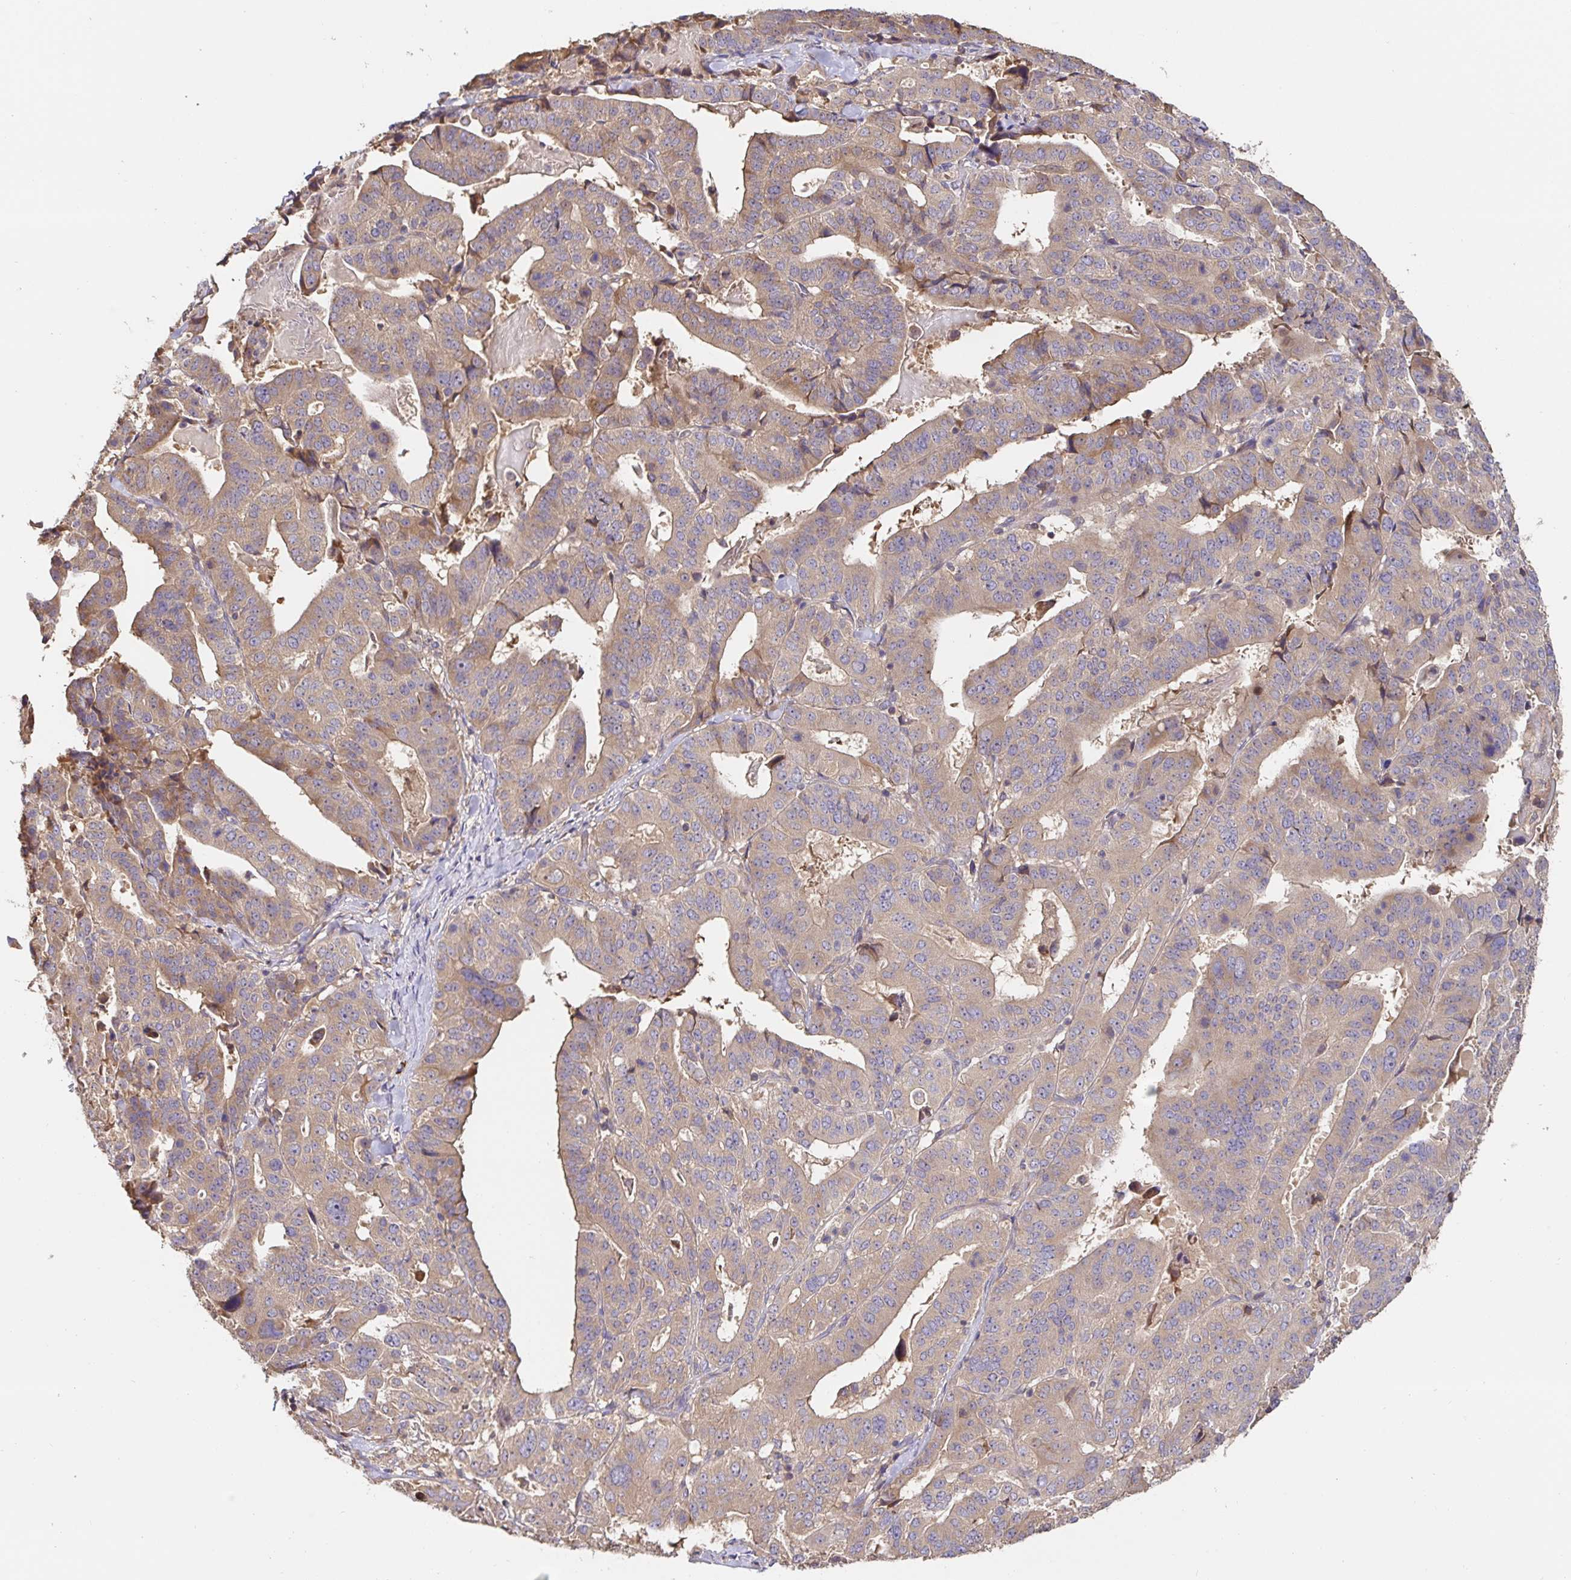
{"staining": {"intensity": "weak", "quantity": "<25%", "location": "cytoplasmic/membranous"}, "tissue": "stomach cancer", "cell_type": "Tumor cells", "image_type": "cancer", "snomed": [{"axis": "morphology", "description": "Adenocarcinoma, NOS"}, {"axis": "topography", "description": "Stomach"}], "caption": "Micrograph shows no protein positivity in tumor cells of stomach cancer tissue. Brightfield microscopy of IHC stained with DAB (brown) and hematoxylin (blue), captured at high magnification.", "gene": "HAGH", "patient": {"sex": "male", "age": 48}}